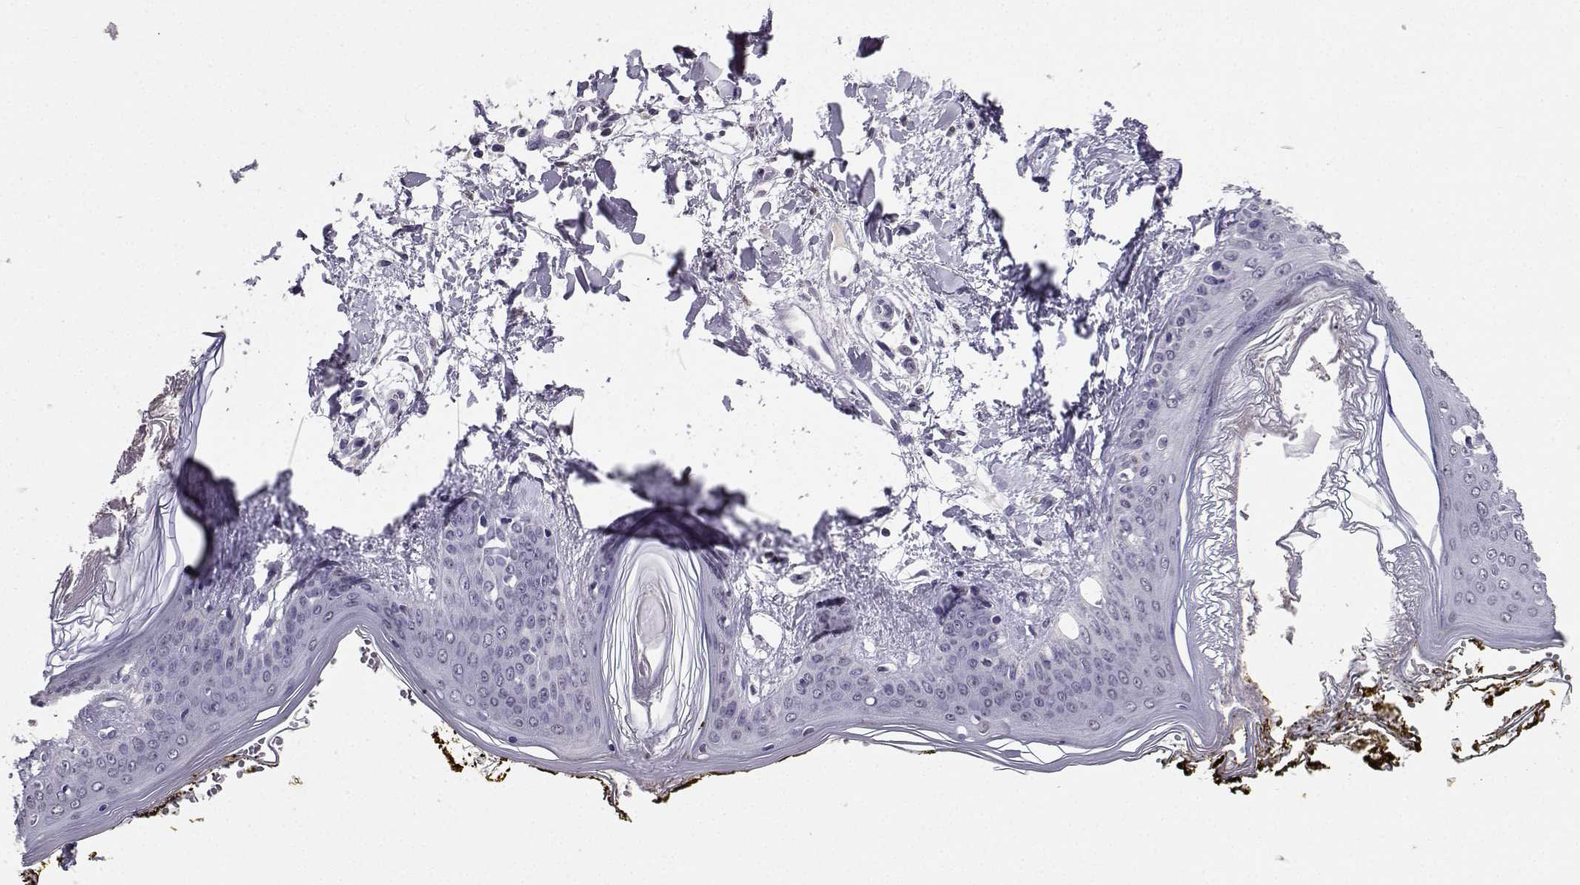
{"staining": {"intensity": "negative", "quantity": "none", "location": "none"}, "tissue": "skin", "cell_type": "Fibroblasts", "image_type": "normal", "snomed": [{"axis": "morphology", "description": "Normal tissue, NOS"}, {"axis": "topography", "description": "Skin"}], "caption": "This is an immunohistochemistry micrograph of unremarkable skin. There is no staining in fibroblasts.", "gene": "SPAG11A", "patient": {"sex": "female", "age": 34}}